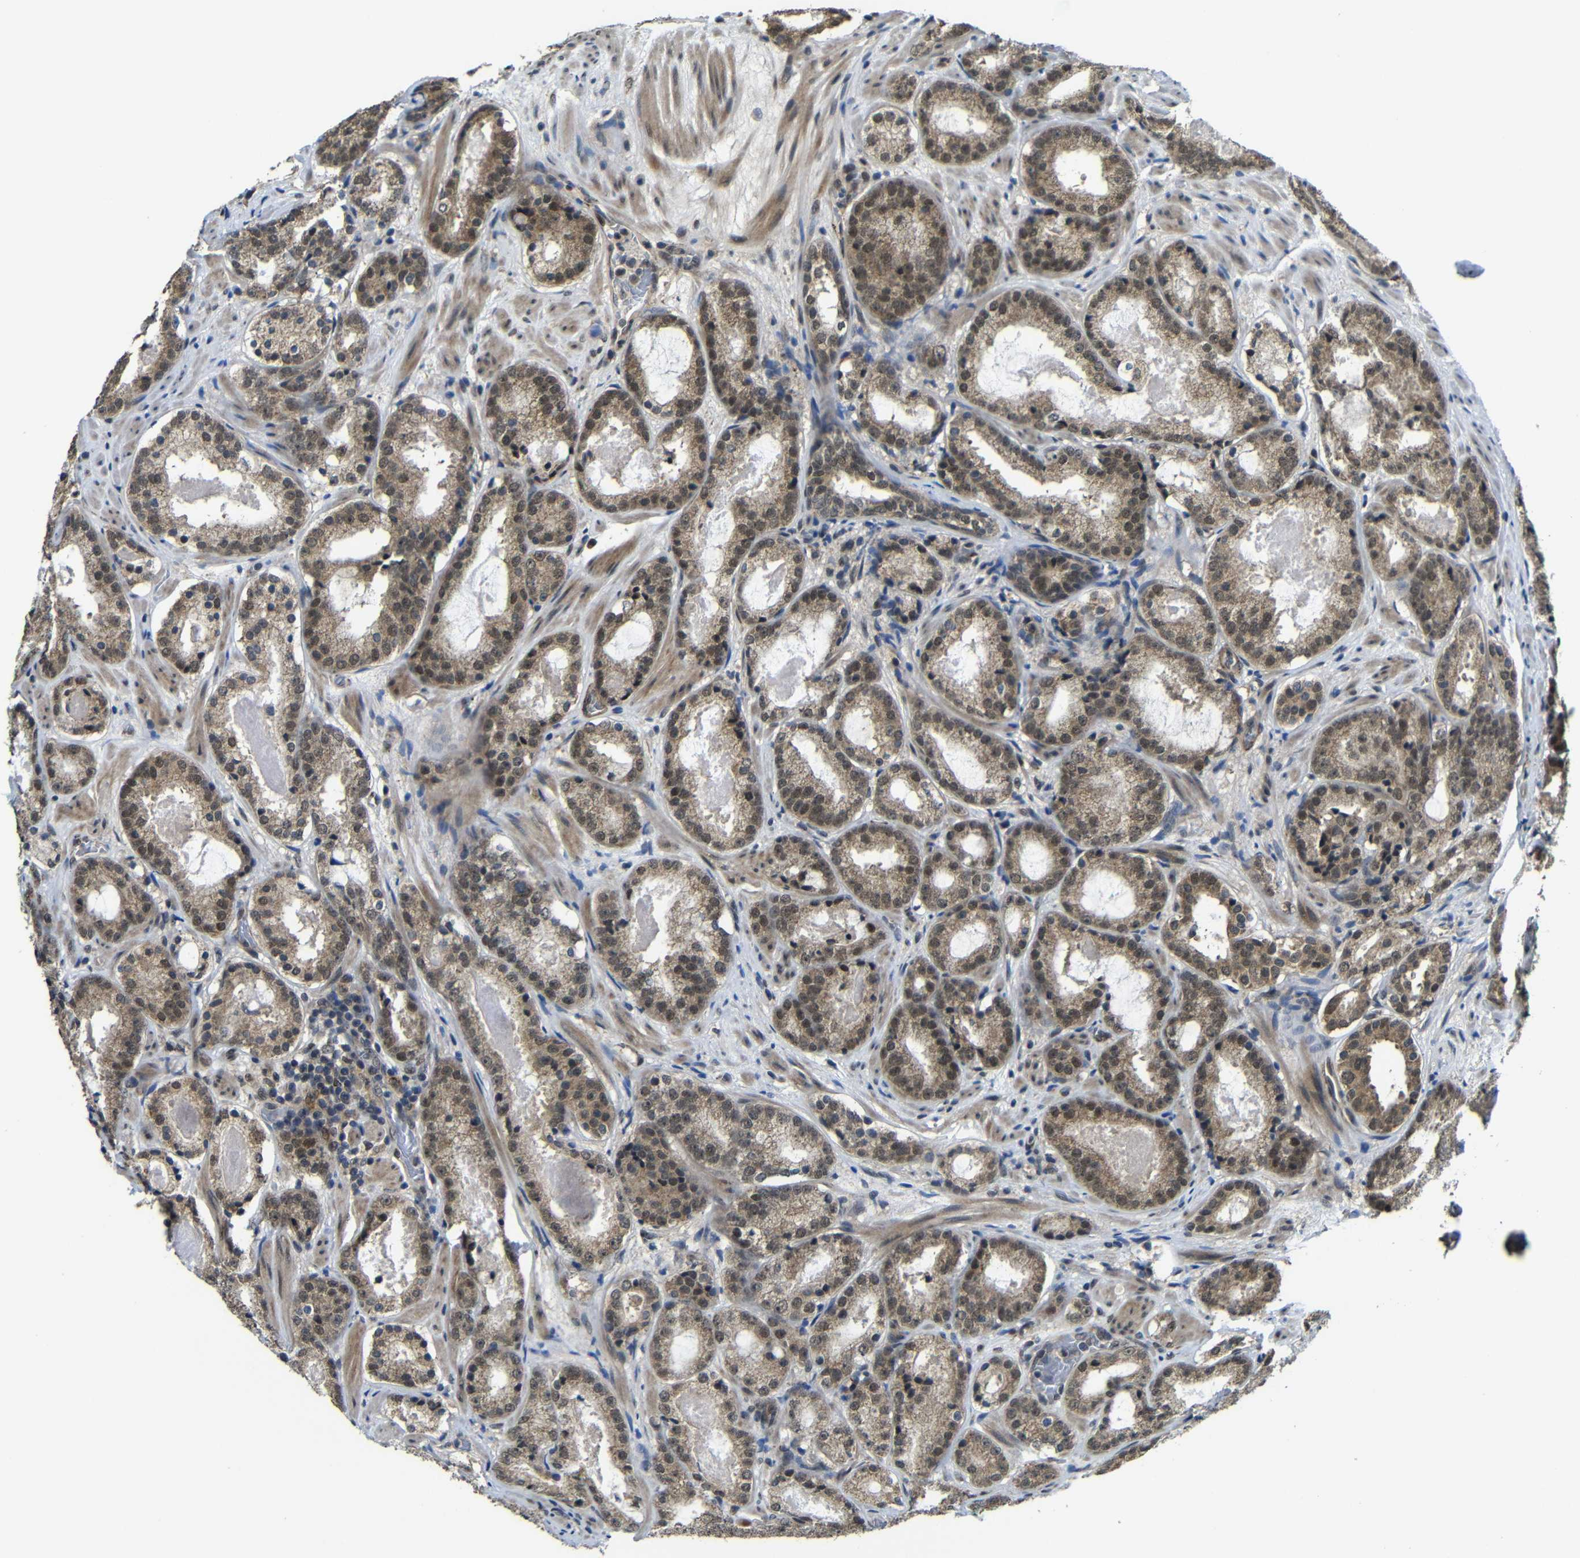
{"staining": {"intensity": "moderate", "quantity": ">75%", "location": "cytoplasmic/membranous,nuclear"}, "tissue": "prostate cancer", "cell_type": "Tumor cells", "image_type": "cancer", "snomed": [{"axis": "morphology", "description": "Adenocarcinoma, Low grade"}, {"axis": "topography", "description": "Prostate"}], "caption": "Prostate low-grade adenocarcinoma stained for a protein exhibits moderate cytoplasmic/membranous and nuclear positivity in tumor cells.", "gene": "FAM172A", "patient": {"sex": "male", "age": 69}}